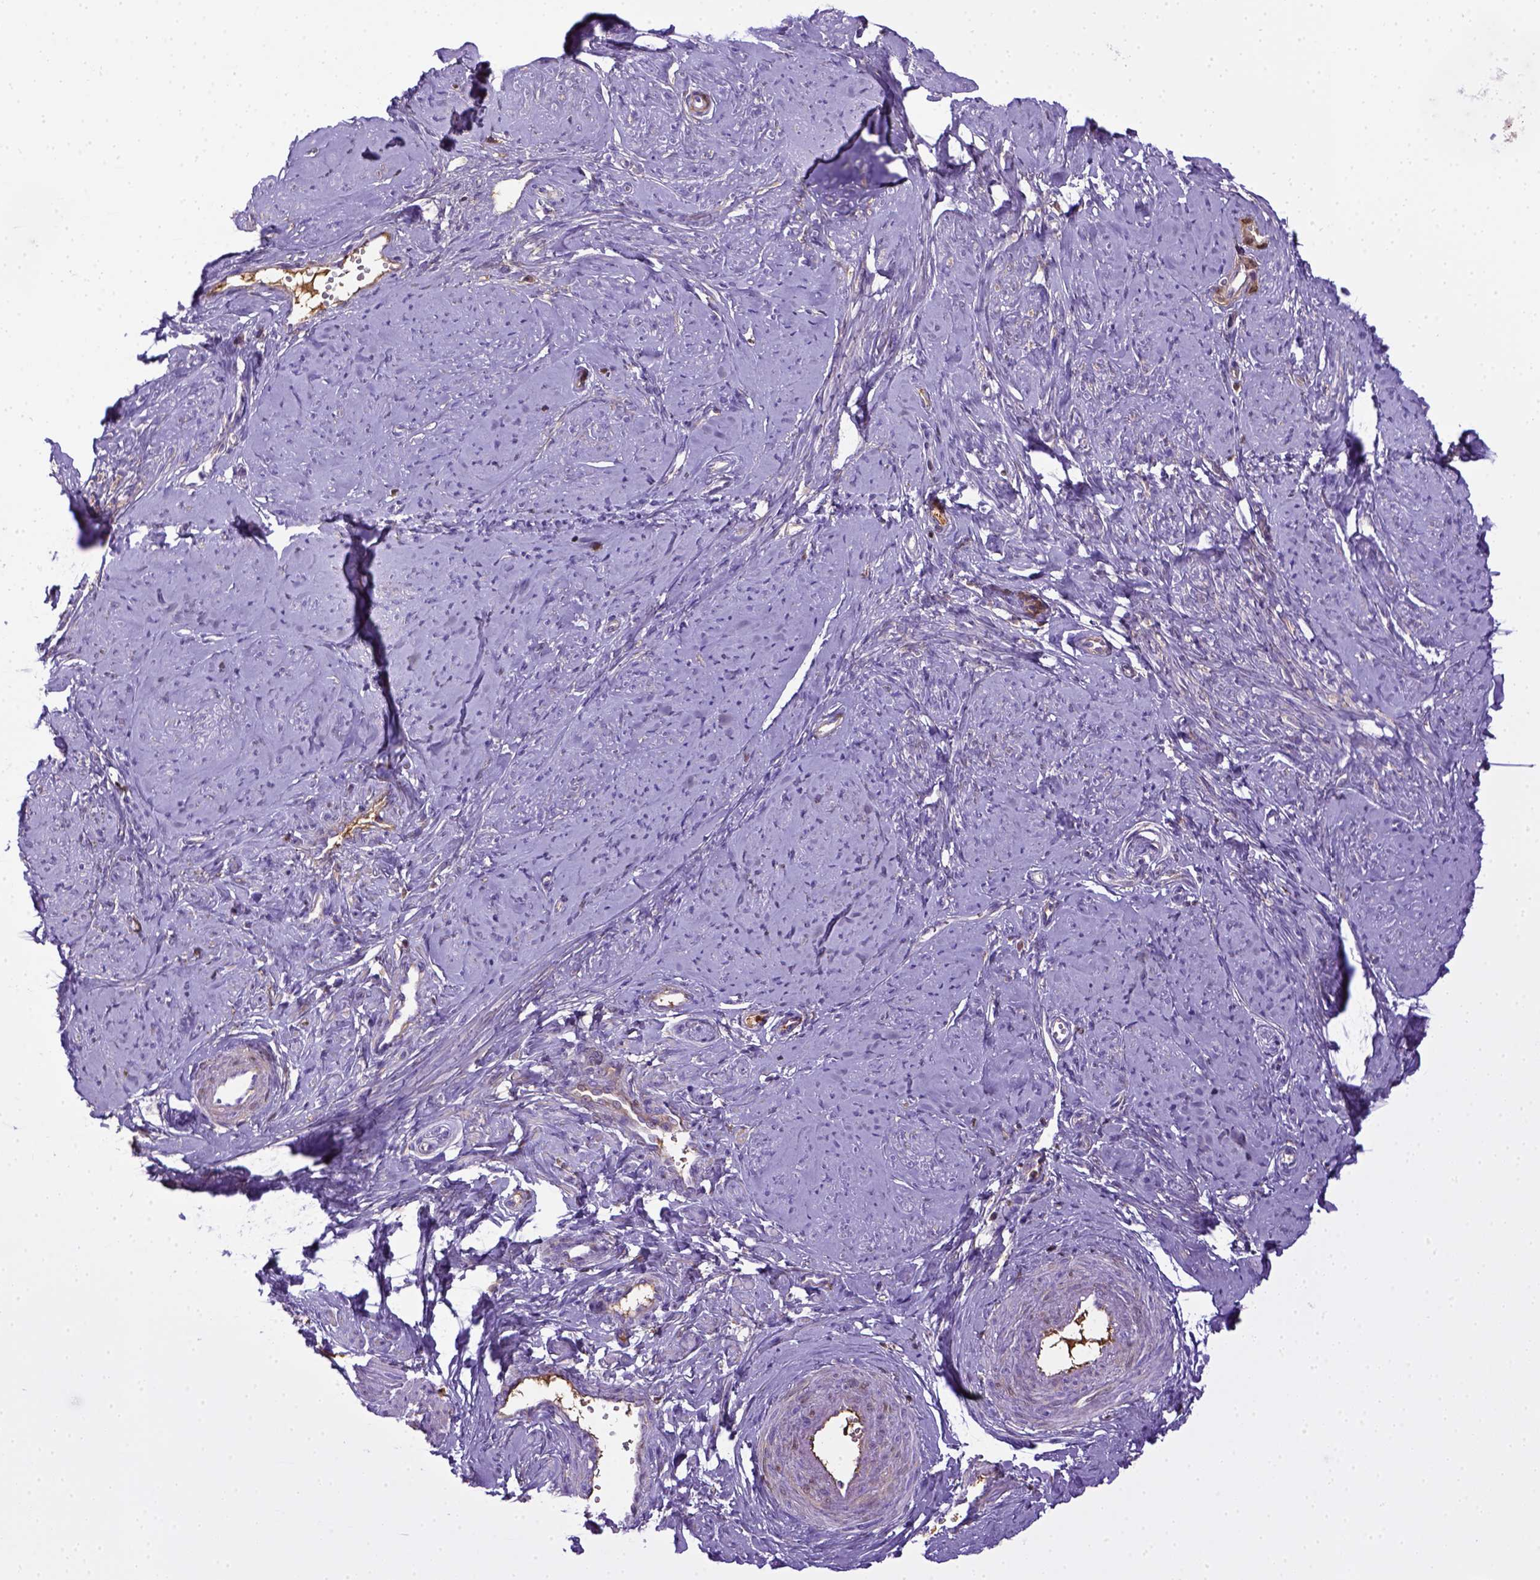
{"staining": {"intensity": "negative", "quantity": "none", "location": "none"}, "tissue": "smooth muscle", "cell_type": "Smooth muscle cells", "image_type": "normal", "snomed": [{"axis": "morphology", "description": "Normal tissue, NOS"}, {"axis": "topography", "description": "Smooth muscle"}], "caption": "Histopathology image shows no protein positivity in smooth muscle cells of benign smooth muscle. (DAB immunohistochemistry visualized using brightfield microscopy, high magnification).", "gene": "ITIH4", "patient": {"sex": "female", "age": 48}}